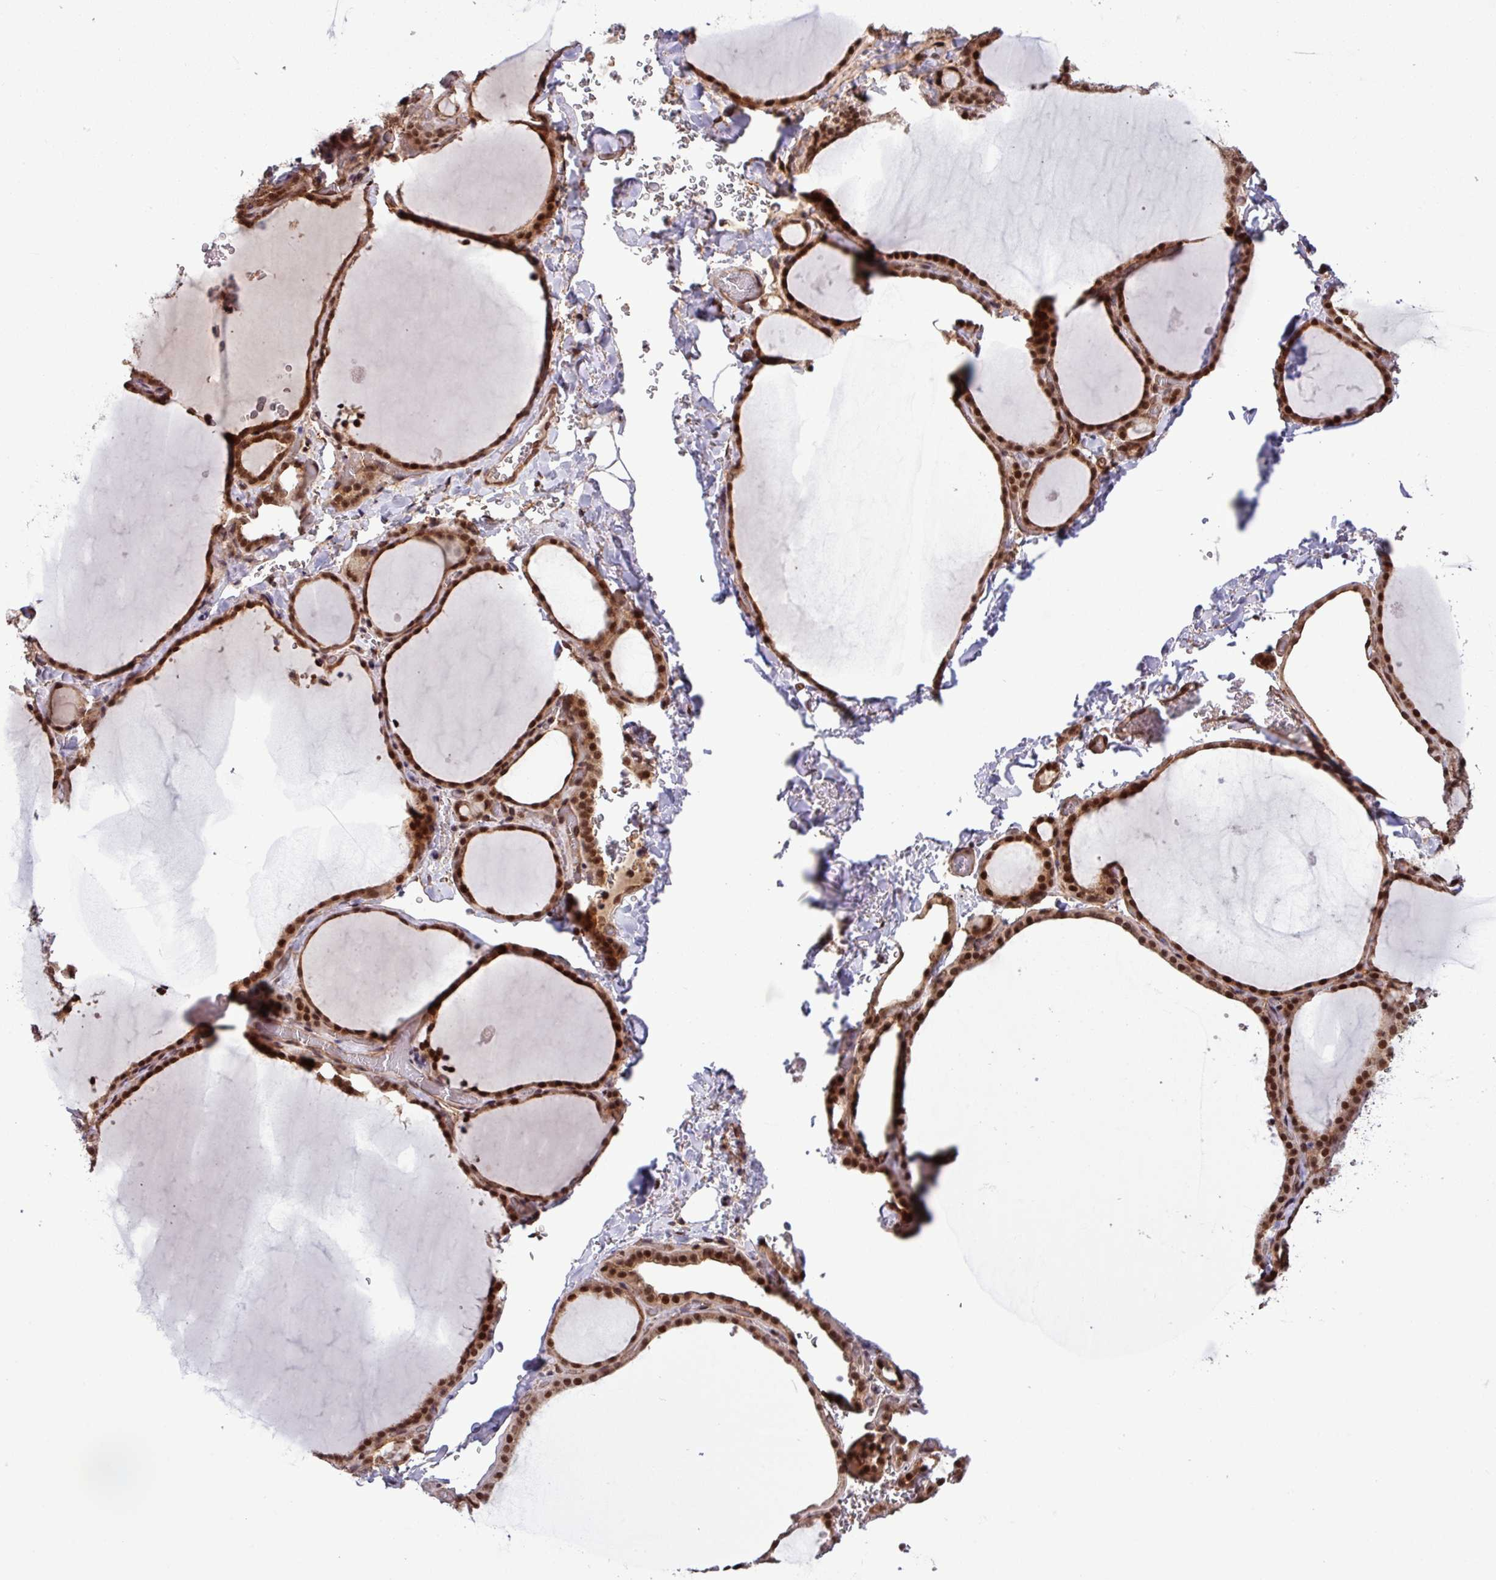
{"staining": {"intensity": "strong", "quantity": ">75%", "location": "cytoplasmic/membranous,nuclear"}, "tissue": "thyroid gland", "cell_type": "Glandular cells", "image_type": "normal", "snomed": [{"axis": "morphology", "description": "Normal tissue, NOS"}, {"axis": "topography", "description": "Thyroid gland"}], "caption": "This is a photomicrograph of immunohistochemistry staining of normal thyroid gland, which shows strong staining in the cytoplasmic/membranous,nuclear of glandular cells.", "gene": "C7orf50", "patient": {"sex": "female", "age": 22}}